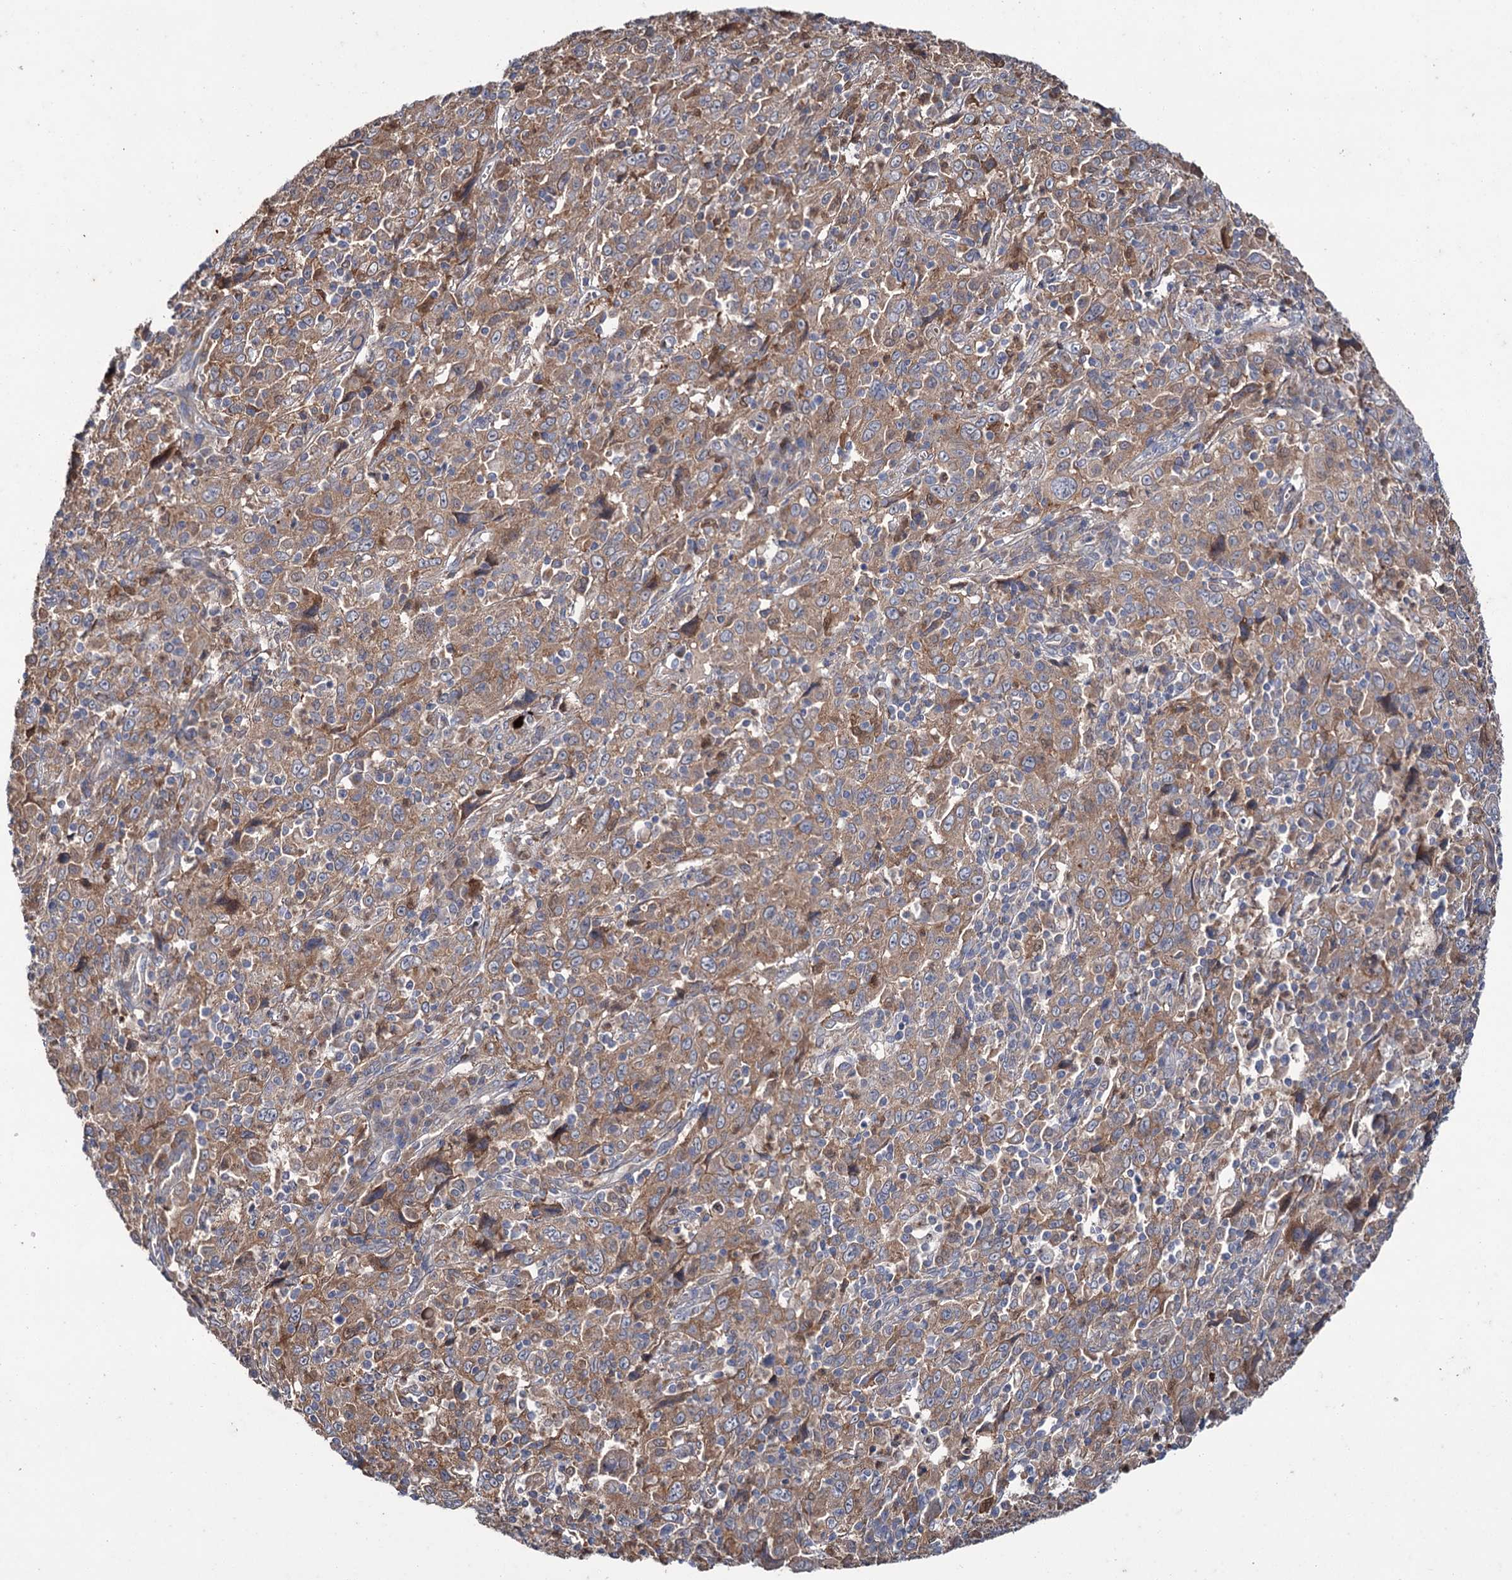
{"staining": {"intensity": "moderate", "quantity": ">75%", "location": "cytoplasmic/membranous"}, "tissue": "cervical cancer", "cell_type": "Tumor cells", "image_type": "cancer", "snomed": [{"axis": "morphology", "description": "Squamous cell carcinoma, NOS"}, {"axis": "topography", "description": "Cervix"}], "caption": "Protein staining exhibits moderate cytoplasmic/membranous expression in approximately >75% of tumor cells in cervical cancer.", "gene": "PTPN3", "patient": {"sex": "female", "age": 46}}